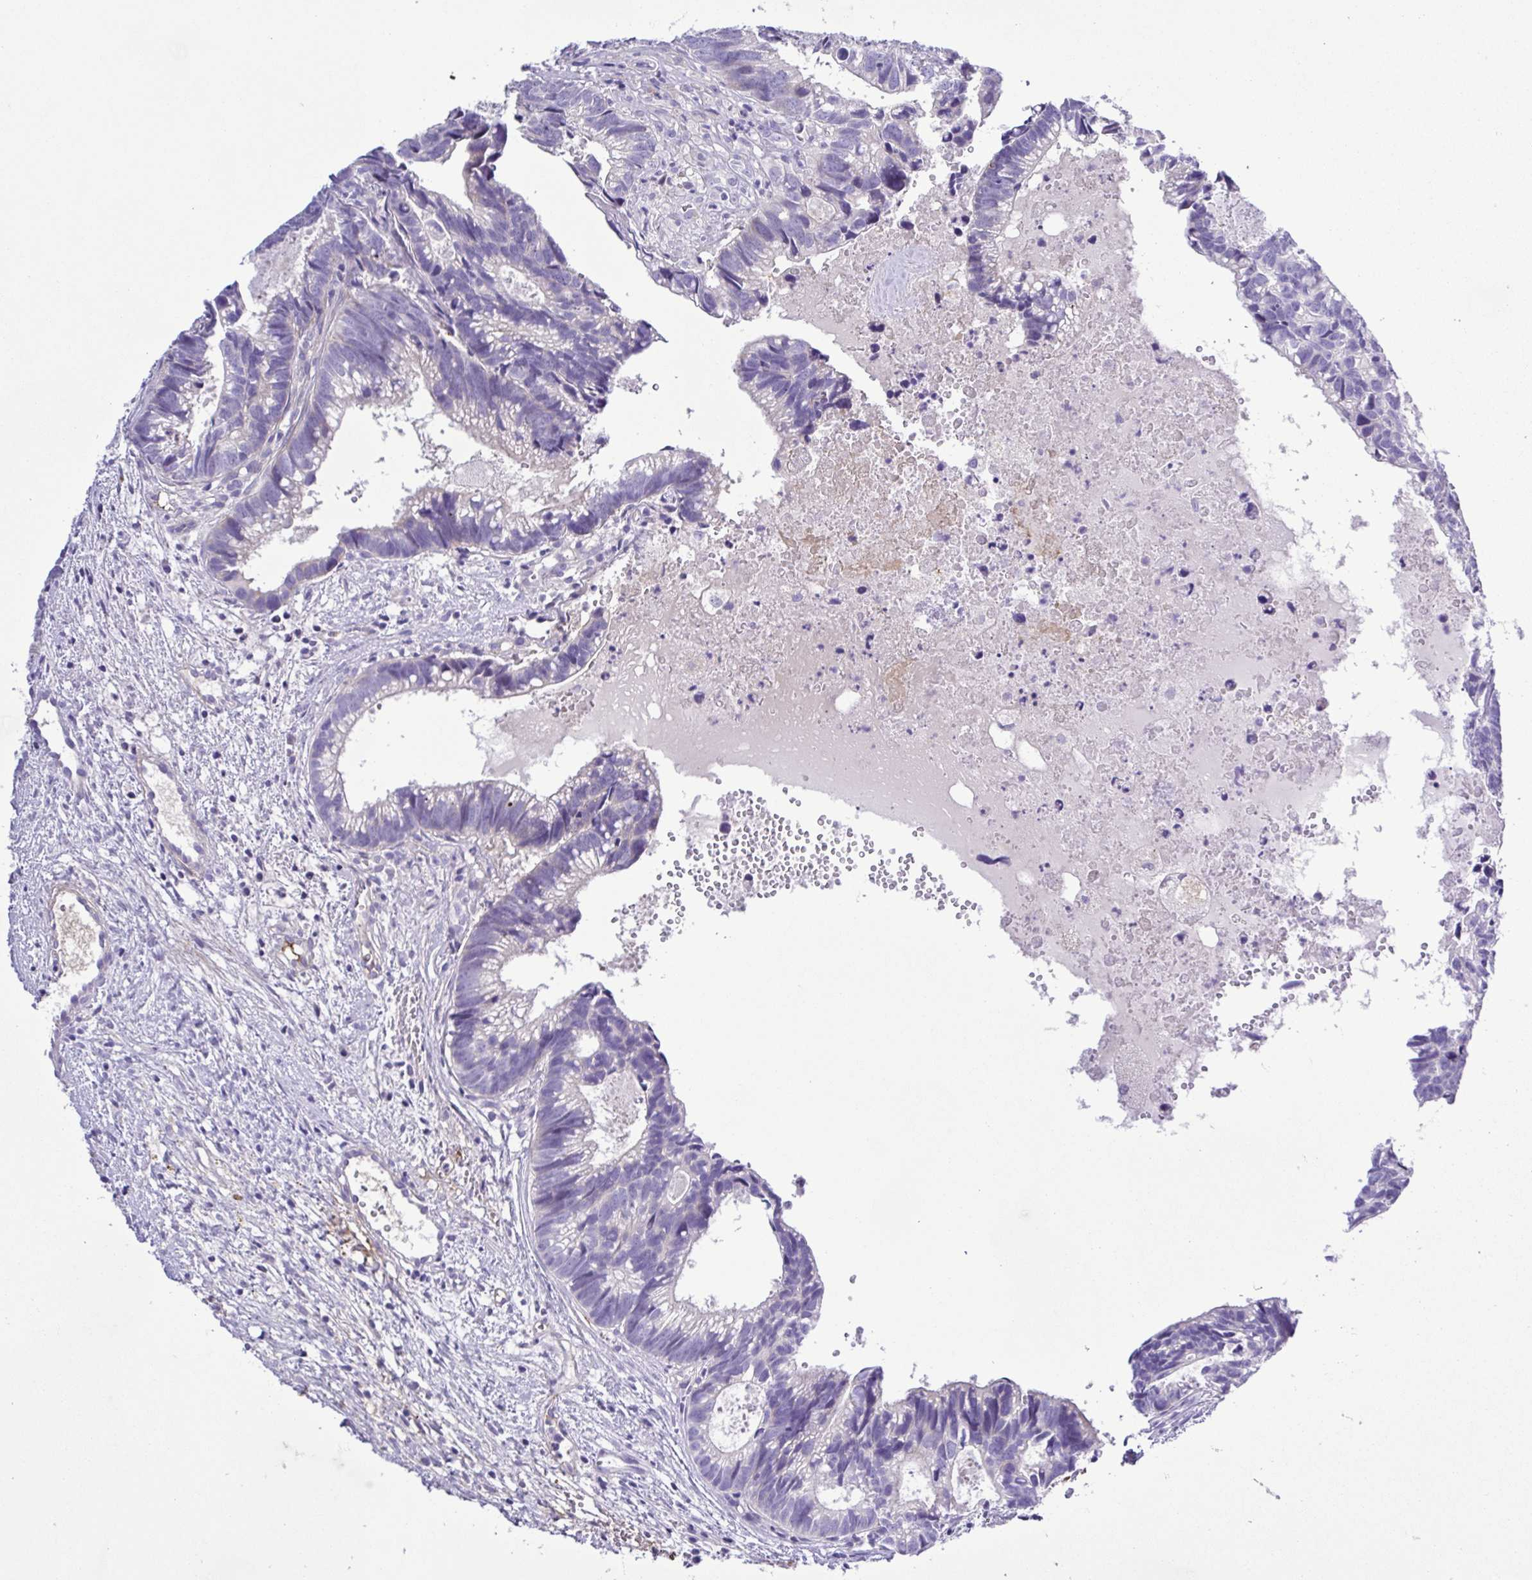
{"staining": {"intensity": "negative", "quantity": "none", "location": "none"}, "tissue": "head and neck cancer", "cell_type": "Tumor cells", "image_type": "cancer", "snomed": [{"axis": "morphology", "description": "Adenocarcinoma, NOS"}, {"axis": "topography", "description": "Head-Neck"}], "caption": "IHC photomicrograph of human head and neck cancer (adenocarcinoma) stained for a protein (brown), which demonstrates no expression in tumor cells.", "gene": "GABBR2", "patient": {"sex": "male", "age": 62}}